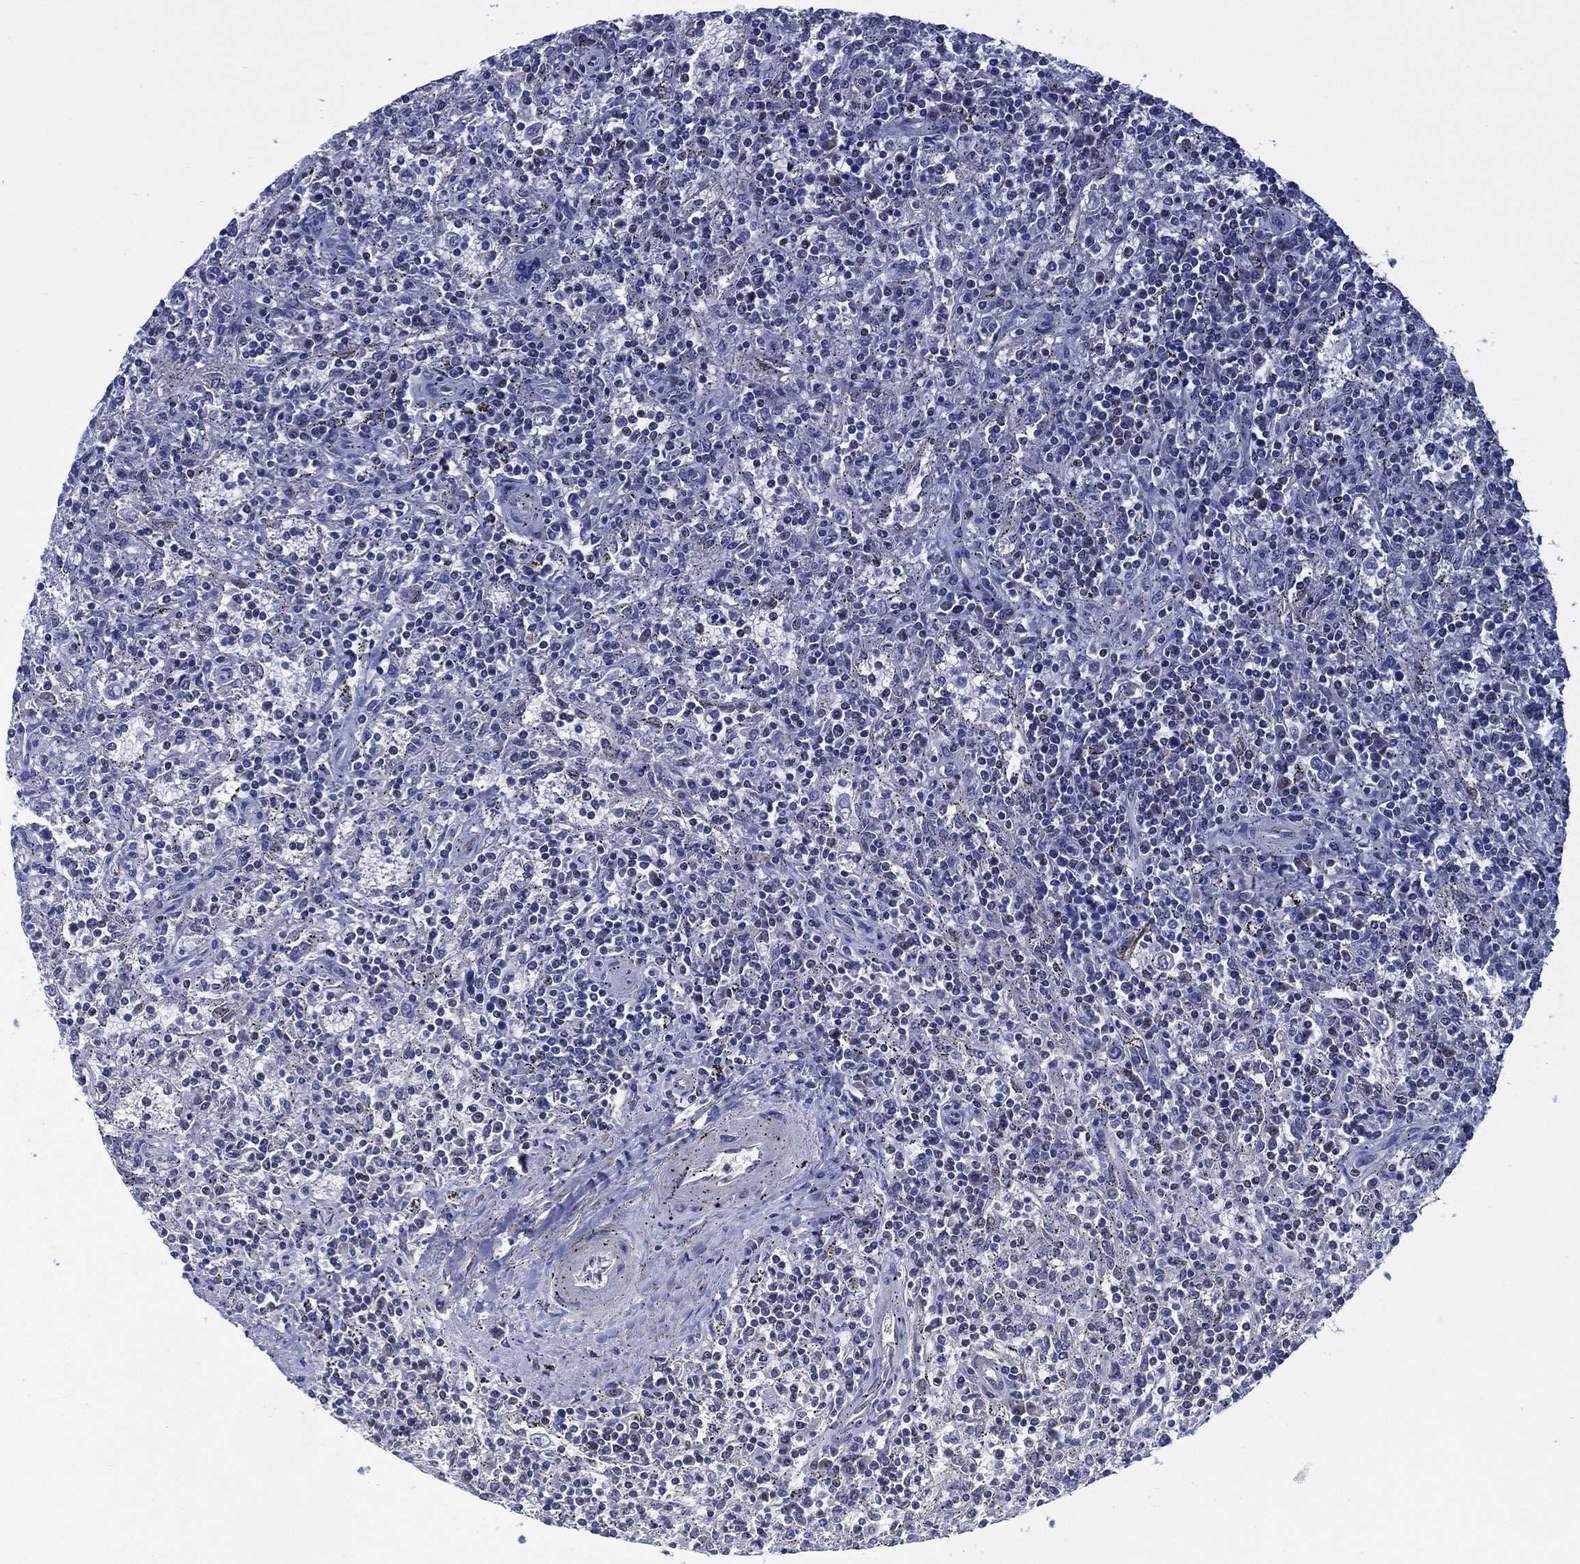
{"staining": {"intensity": "negative", "quantity": "none", "location": "none"}, "tissue": "lymphoma", "cell_type": "Tumor cells", "image_type": "cancer", "snomed": [{"axis": "morphology", "description": "Malignant lymphoma, non-Hodgkin's type, Low grade"}, {"axis": "topography", "description": "Spleen"}], "caption": "IHC photomicrograph of neoplastic tissue: human malignant lymphoma, non-Hodgkin's type (low-grade) stained with DAB shows no significant protein expression in tumor cells.", "gene": "SLC4A4", "patient": {"sex": "male", "age": 62}}